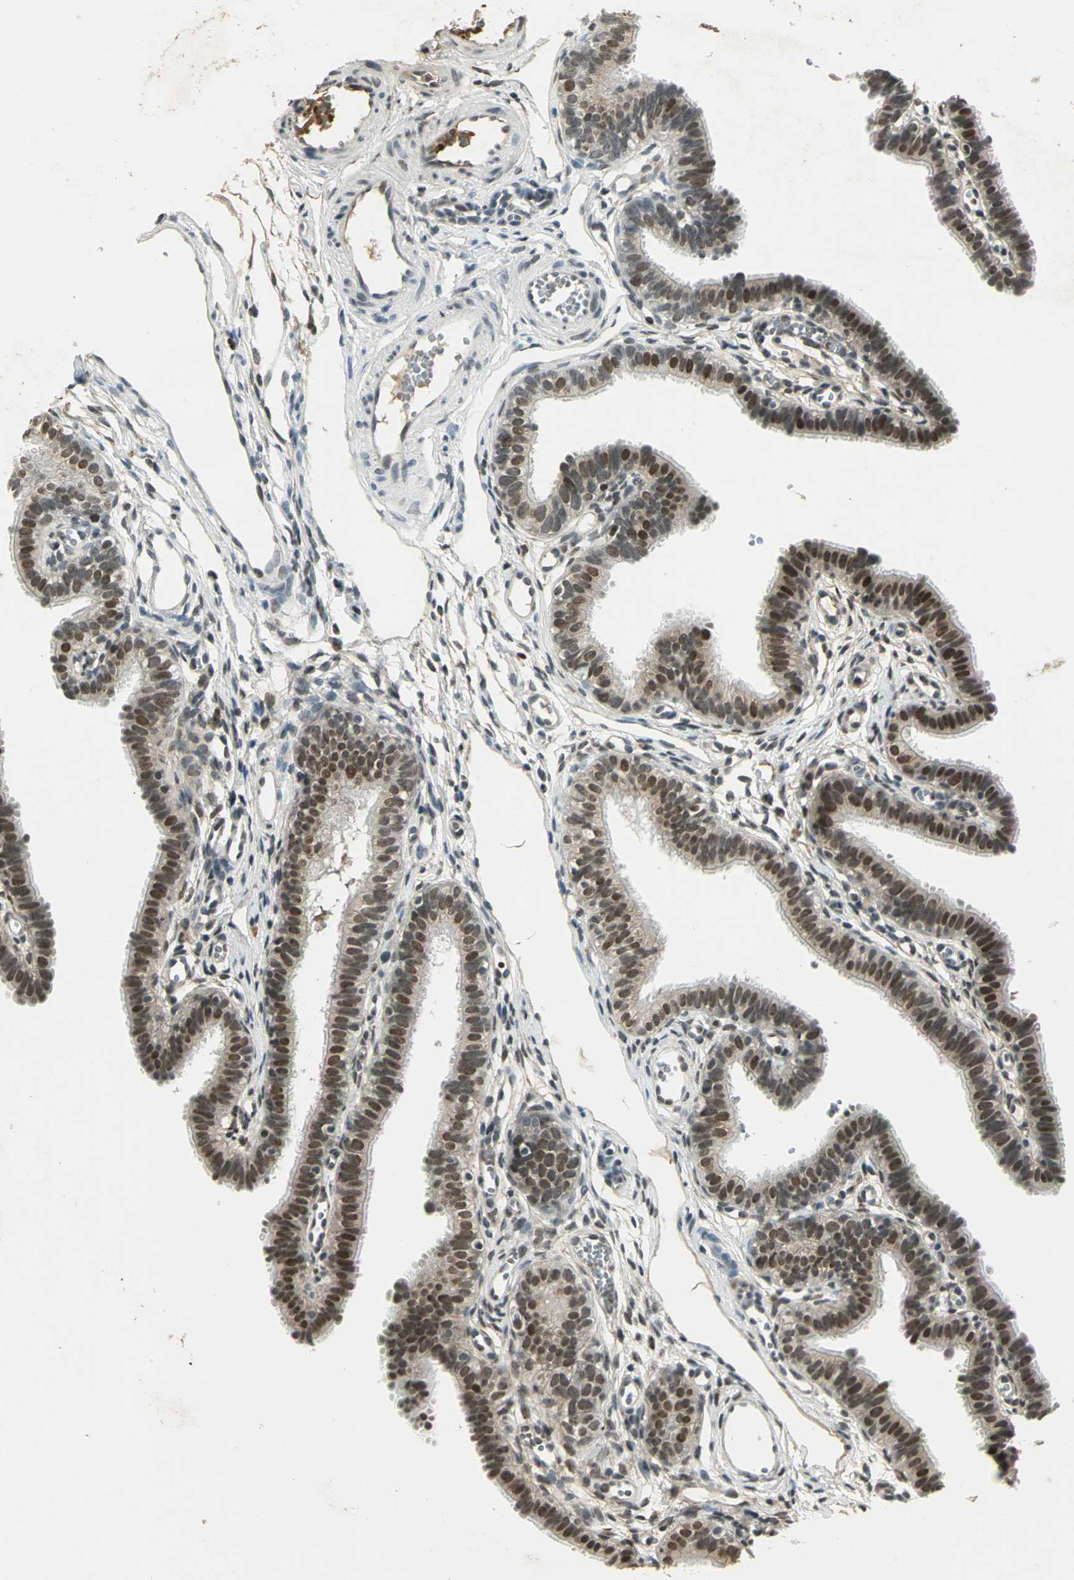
{"staining": {"intensity": "moderate", "quantity": "25%-75%", "location": "nuclear"}, "tissue": "fallopian tube", "cell_type": "Glandular cells", "image_type": "normal", "snomed": [{"axis": "morphology", "description": "Normal tissue, NOS"}, {"axis": "topography", "description": "Fallopian tube"}, {"axis": "topography", "description": "Placenta"}], "caption": "Brown immunohistochemical staining in benign human fallopian tube displays moderate nuclear positivity in about 25%-75% of glandular cells. The staining was performed using DAB to visualize the protein expression in brown, while the nuclei were stained in blue with hematoxylin (Magnification: 20x).", "gene": "RAD17", "patient": {"sex": "female", "age": 34}}